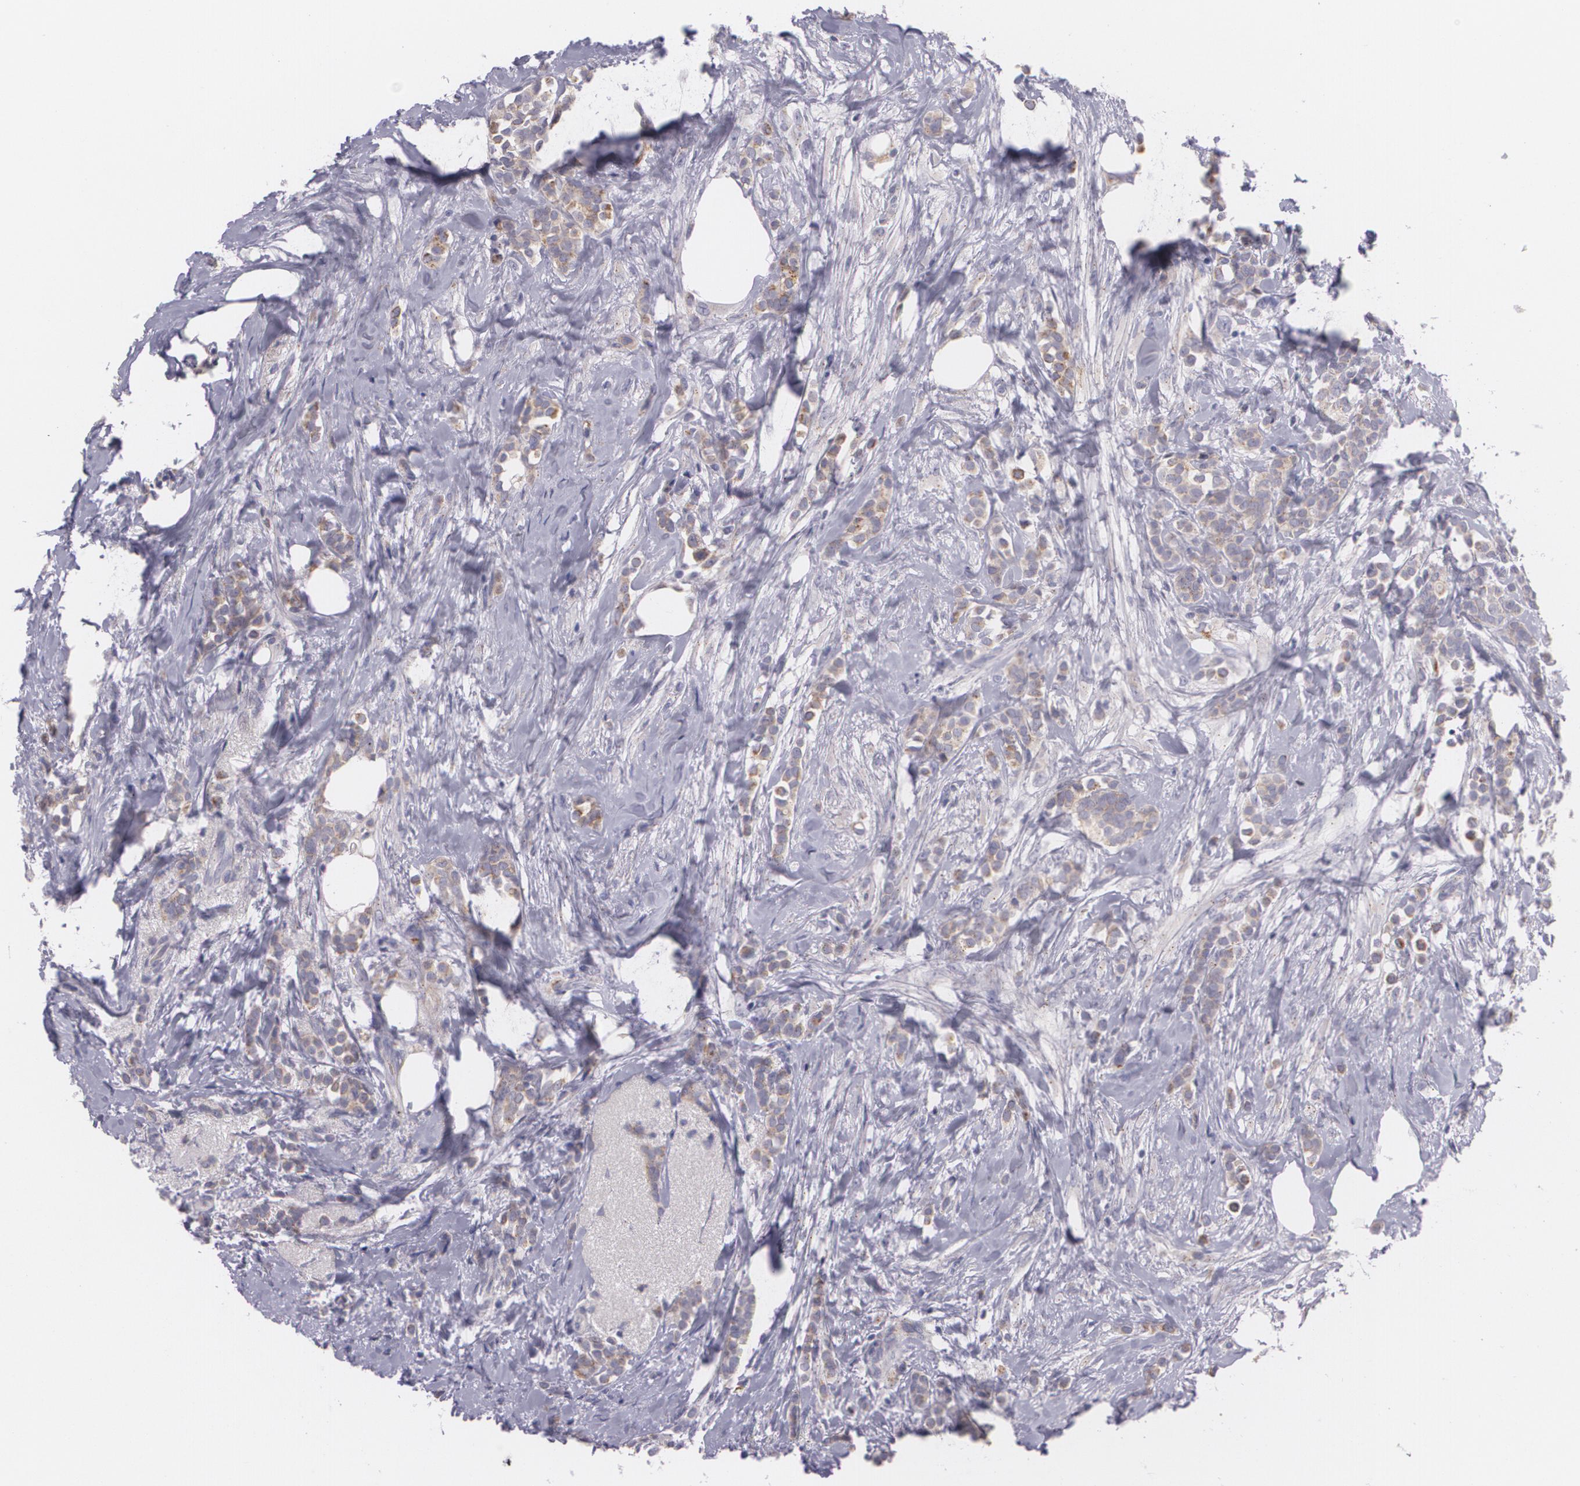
{"staining": {"intensity": "weak", "quantity": "<25%", "location": "cytoplasmic/membranous"}, "tissue": "breast cancer", "cell_type": "Tumor cells", "image_type": "cancer", "snomed": [{"axis": "morphology", "description": "Lobular carcinoma"}, {"axis": "topography", "description": "Breast"}], "caption": "Tumor cells show no significant protein positivity in breast cancer.", "gene": "CILK1", "patient": {"sex": "female", "age": 56}}